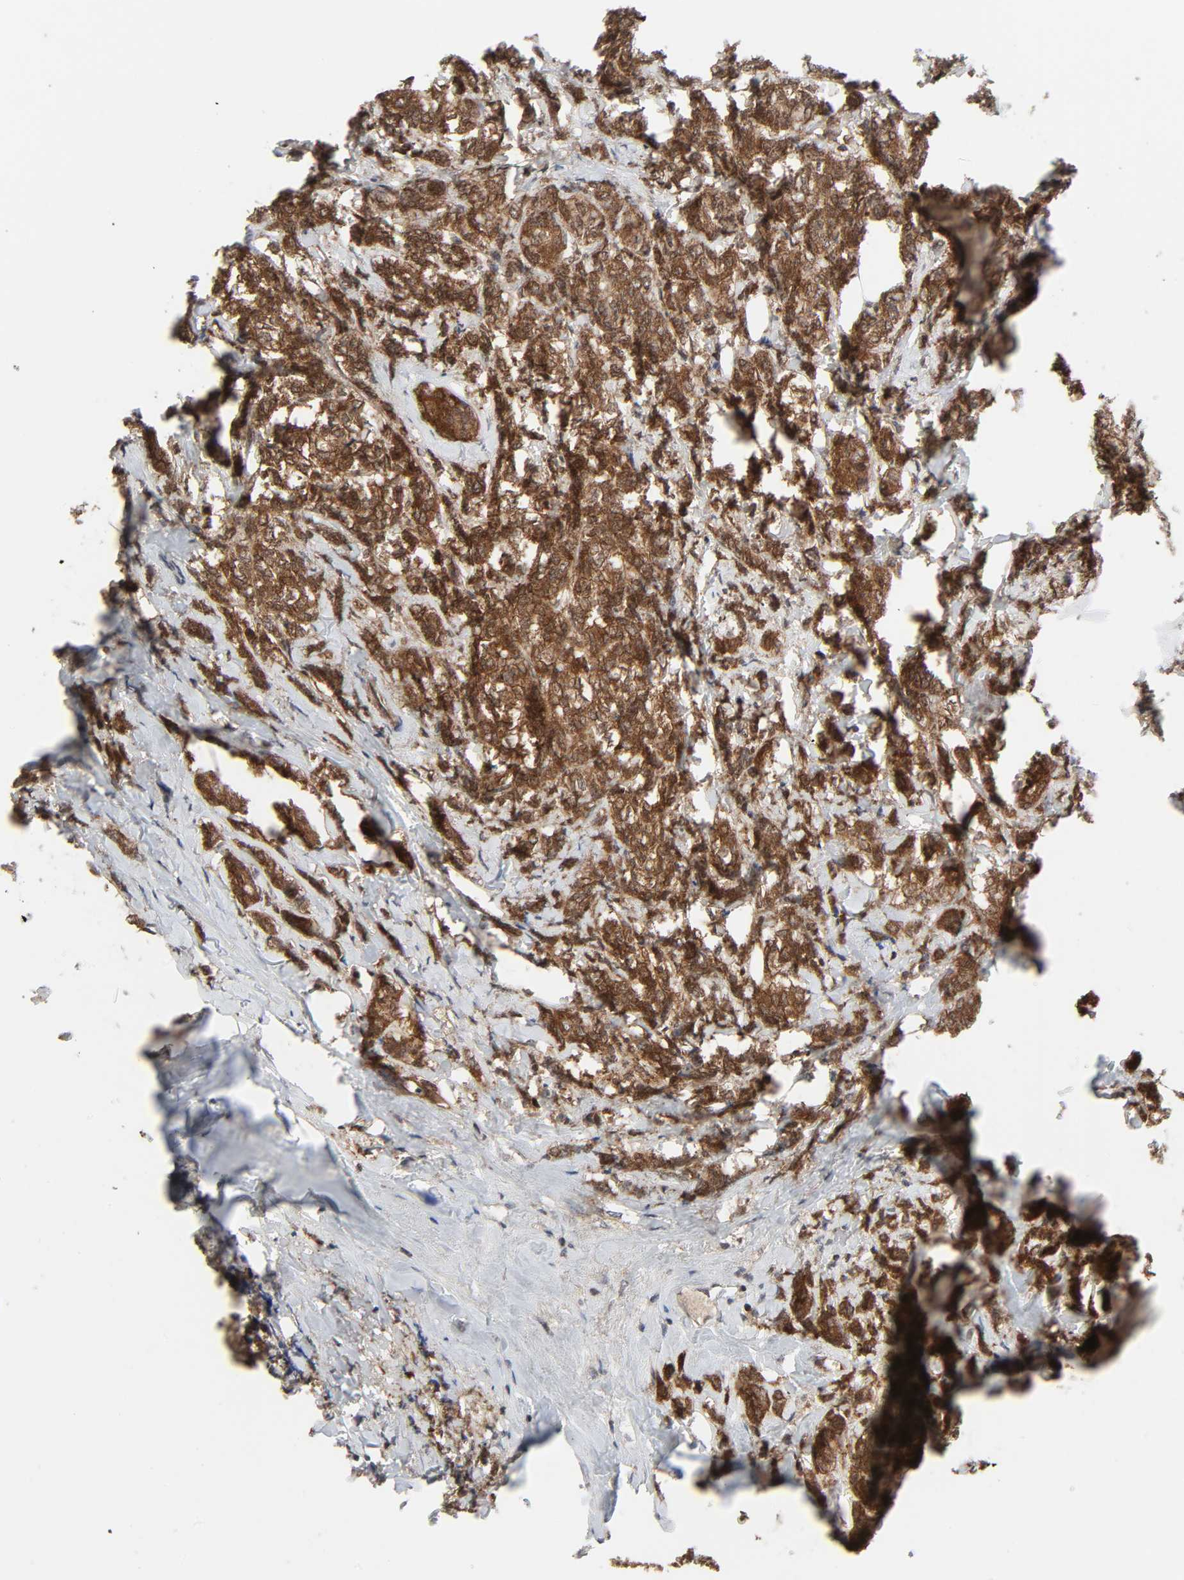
{"staining": {"intensity": "strong", "quantity": ">75%", "location": "cytoplasmic/membranous,nuclear"}, "tissue": "breast cancer", "cell_type": "Tumor cells", "image_type": "cancer", "snomed": [{"axis": "morphology", "description": "Lobular carcinoma"}, {"axis": "topography", "description": "Breast"}], "caption": "A high amount of strong cytoplasmic/membranous and nuclear staining is appreciated in about >75% of tumor cells in lobular carcinoma (breast) tissue. Immunohistochemistry (ihc) stains the protein of interest in brown and the nuclei are stained blue.", "gene": "GSK3A", "patient": {"sex": "female", "age": 60}}